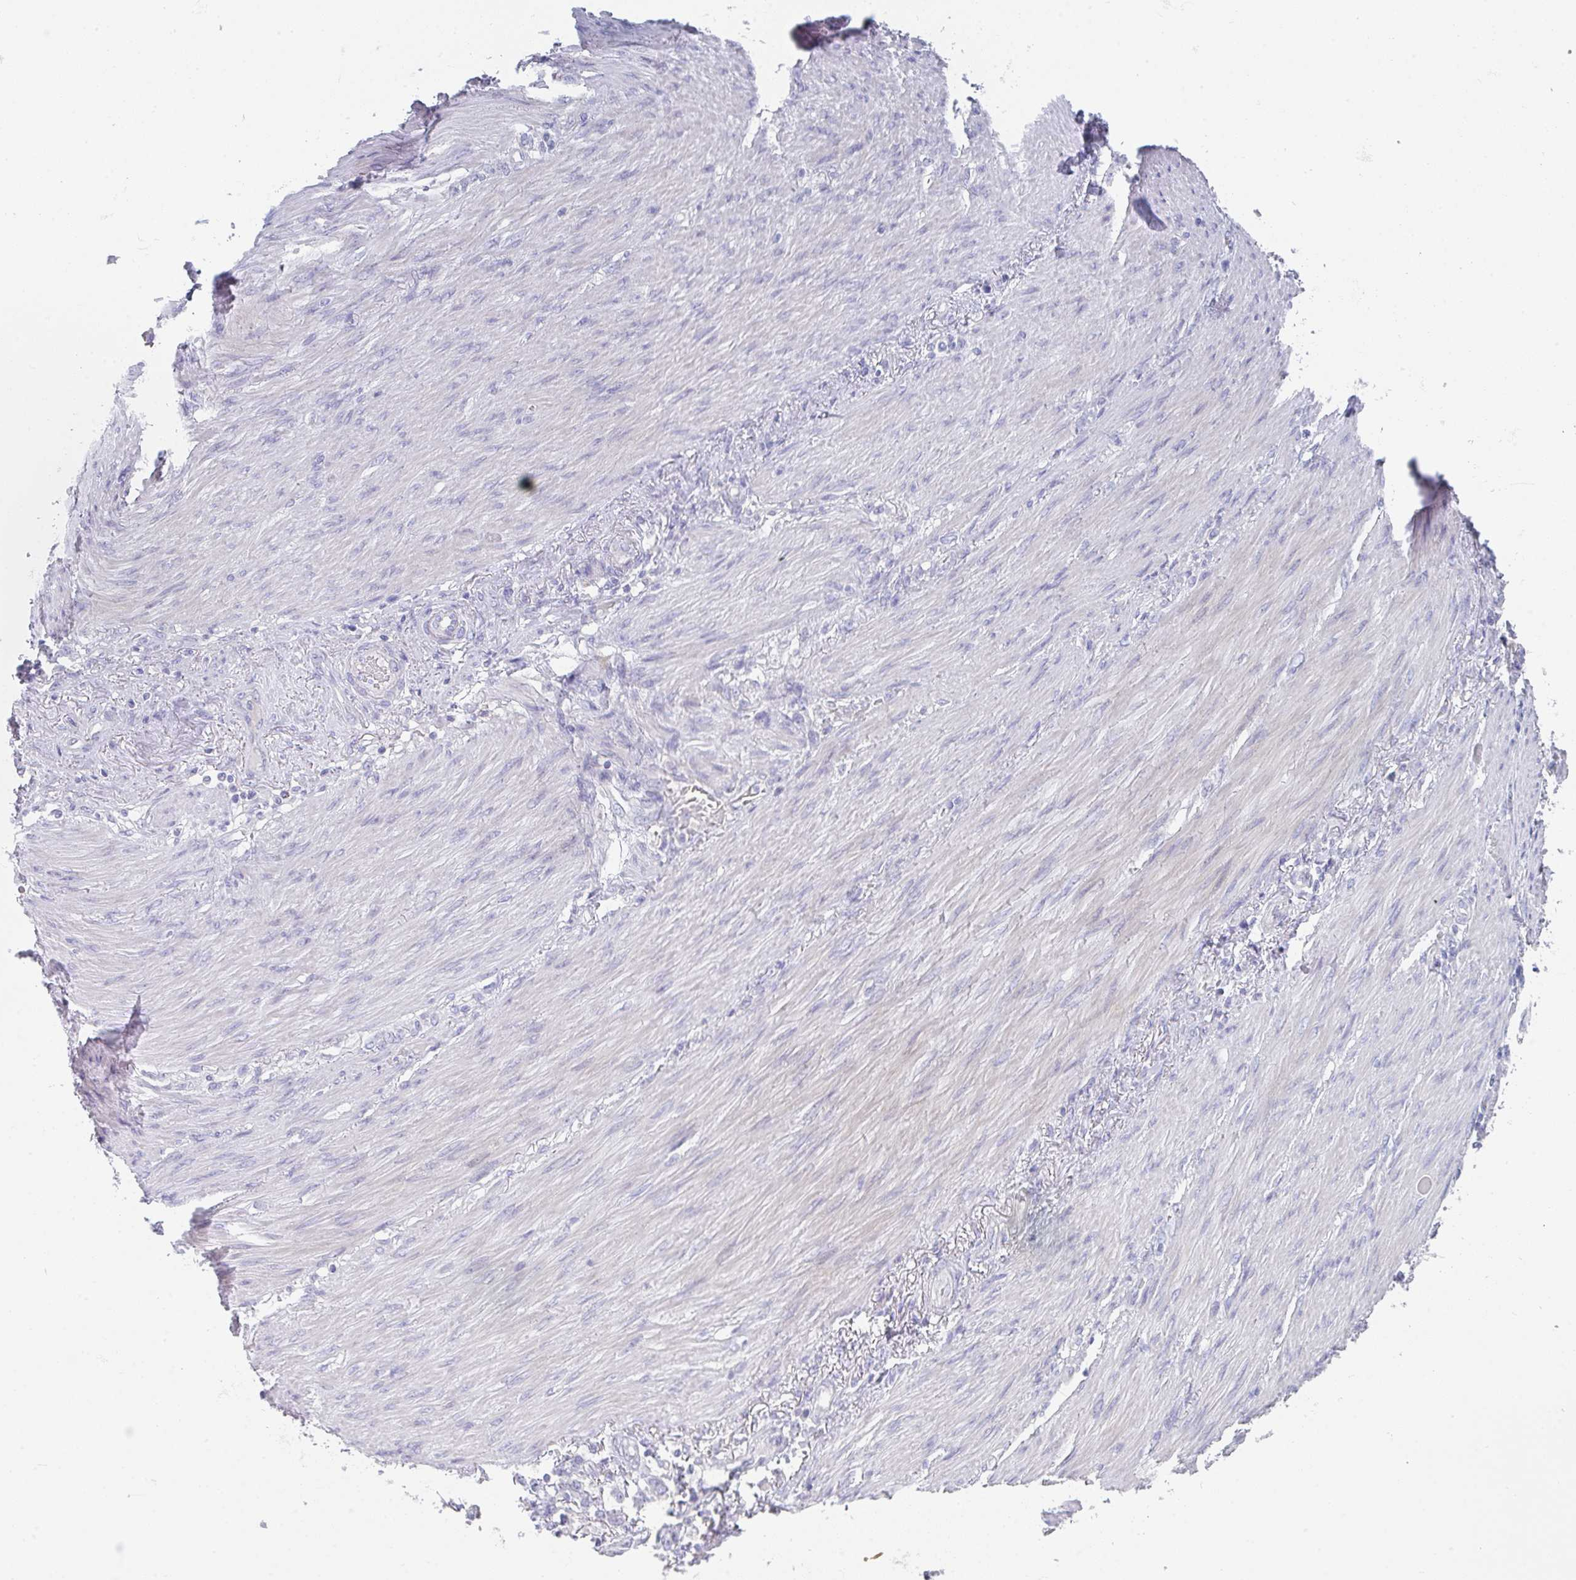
{"staining": {"intensity": "negative", "quantity": "none", "location": "none"}, "tissue": "stomach cancer", "cell_type": "Tumor cells", "image_type": "cancer", "snomed": [{"axis": "morphology", "description": "Adenocarcinoma, NOS"}, {"axis": "topography", "description": "Stomach"}], "caption": "Immunohistochemistry (IHC) of stomach cancer (adenocarcinoma) reveals no expression in tumor cells. (Stains: DAB (3,3'-diaminobenzidine) IHC with hematoxylin counter stain, Microscopy: brightfield microscopy at high magnification).", "gene": "NOXRED1", "patient": {"sex": "female", "age": 79}}